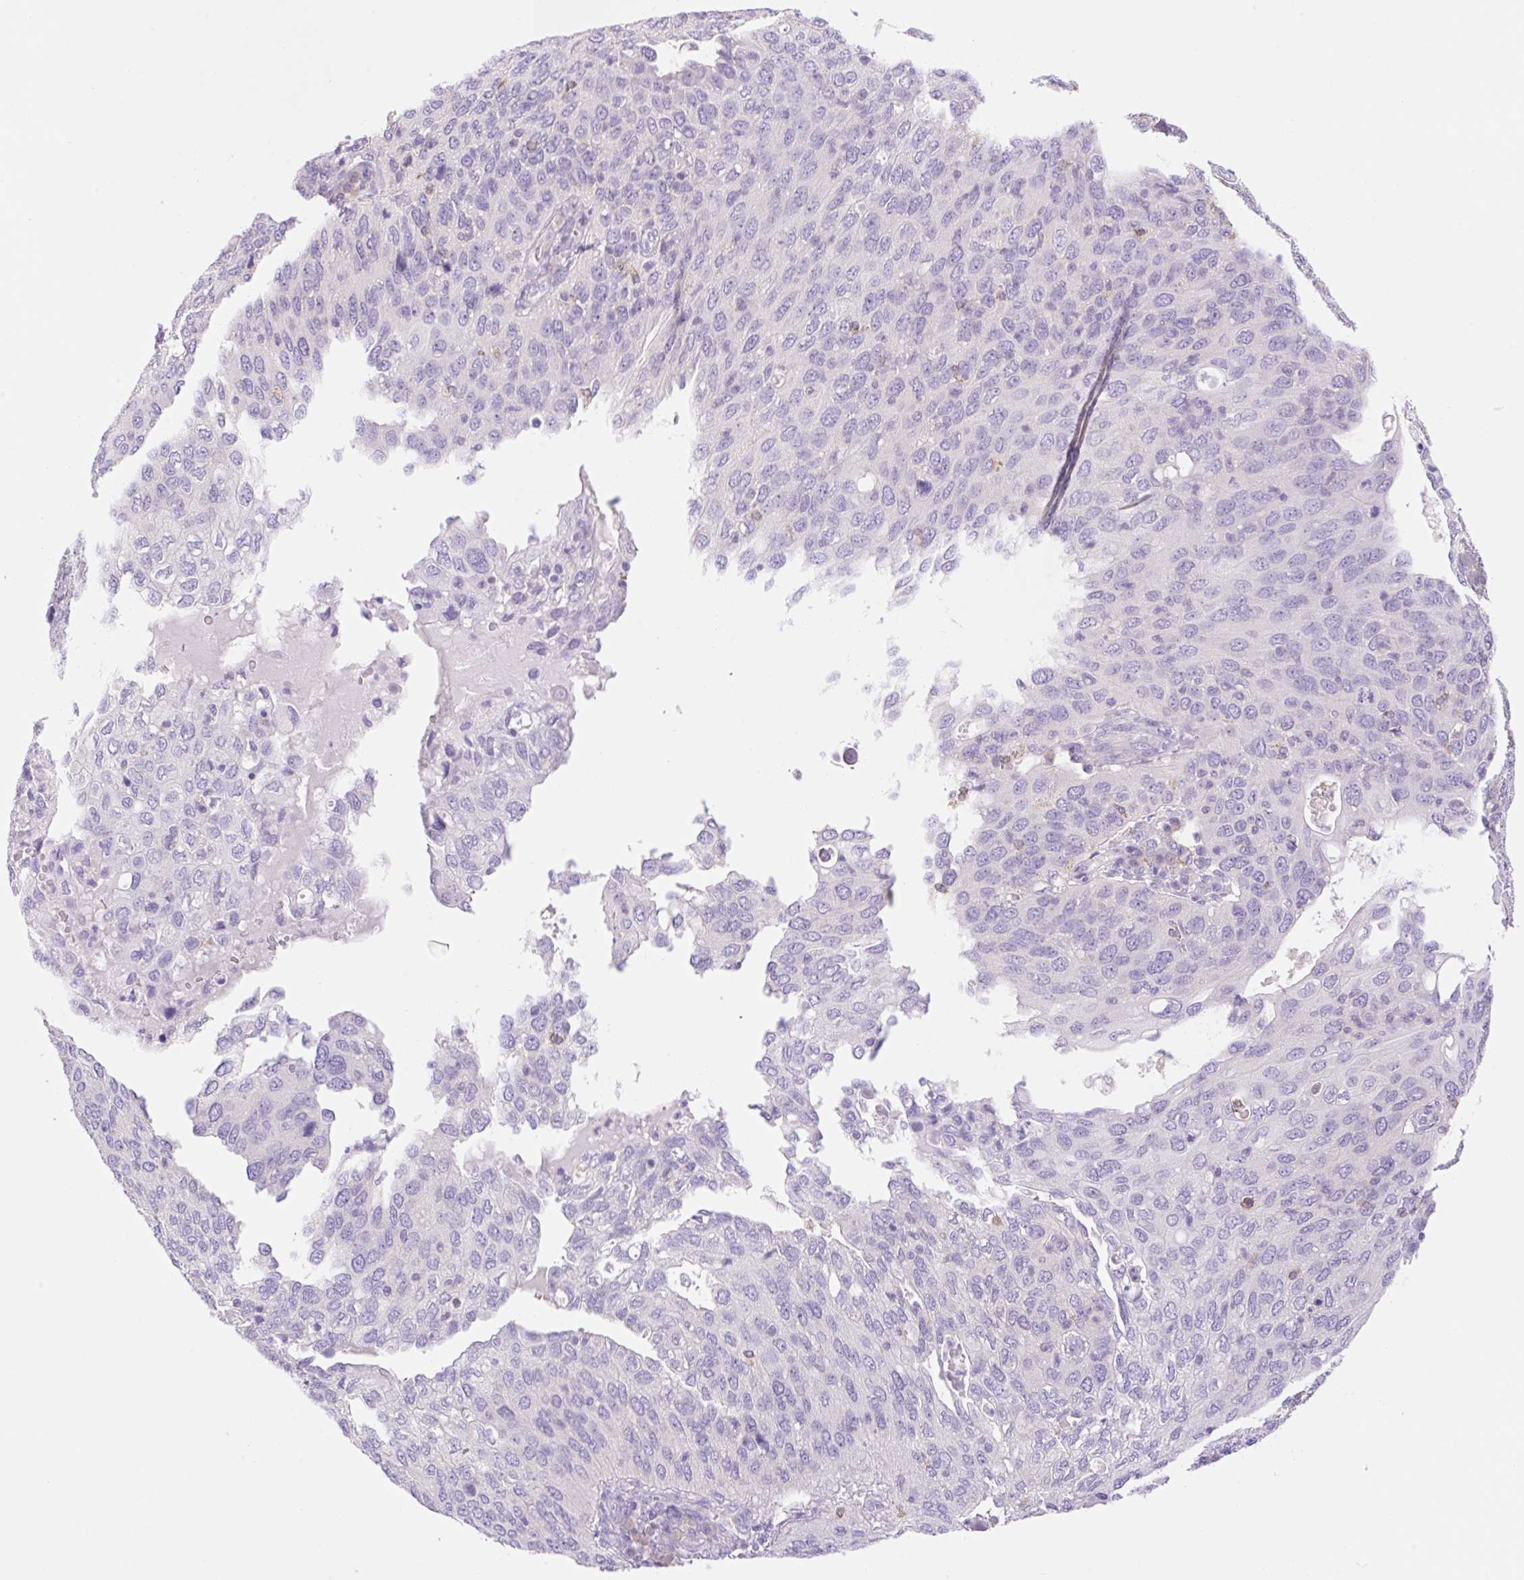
{"staining": {"intensity": "negative", "quantity": "none", "location": "none"}, "tissue": "cervical cancer", "cell_type": "Tumor cells", "image_type": "cancer", "snomed": [{"axis": "morphology", "description": "Squamous cell carcinoma, NOS"}, {"axis": "topography", "description": "Cervix"}], "caption": "Immunohistochemistry of human cervical cancer reveals no staining in tumor cells.", "gene": "DENND5A", "patient": {"sex": "female", "age": 36}}